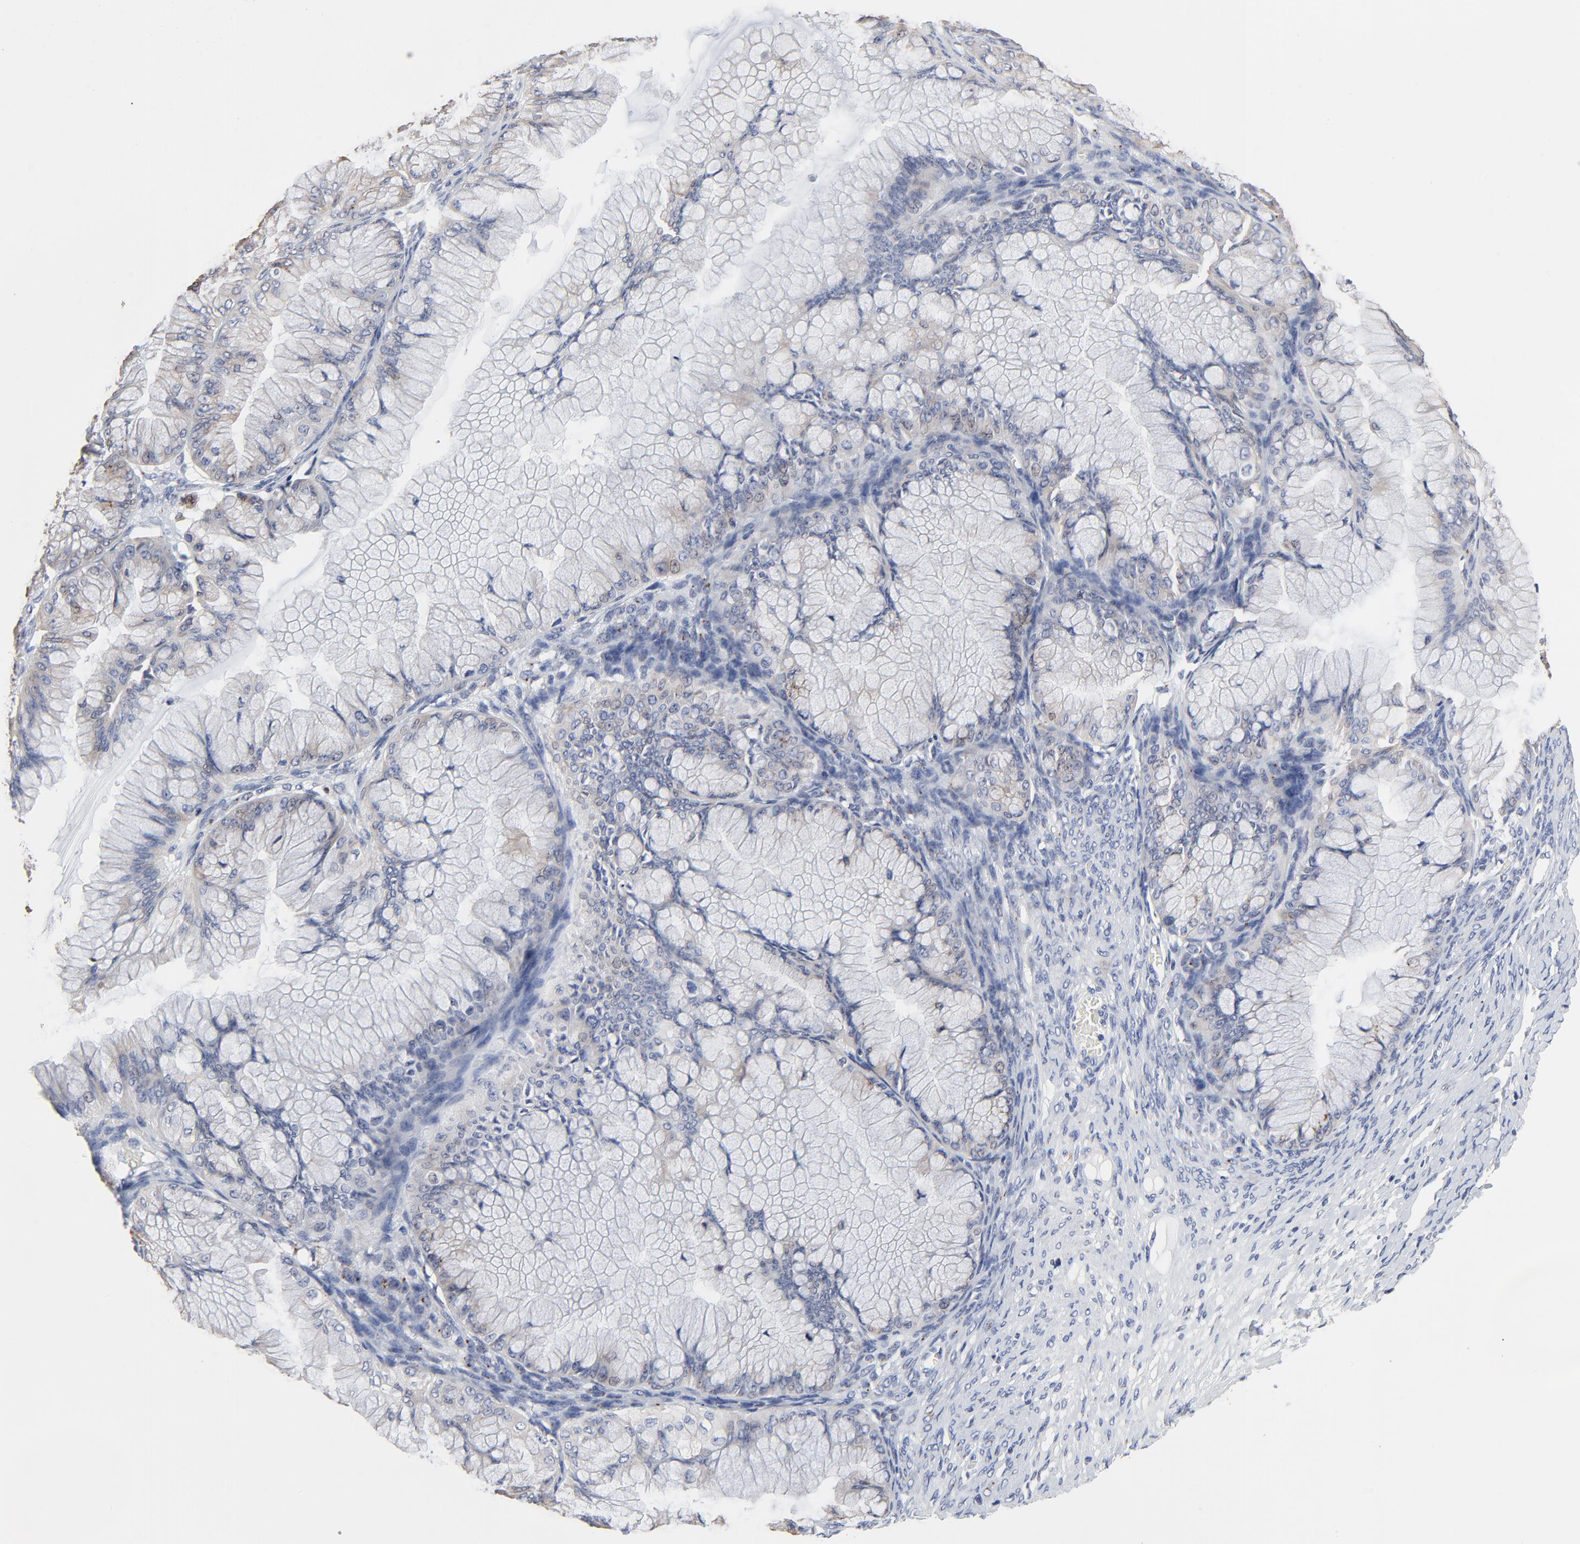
{"staining": {"intensity": "negative", "quantity": "none", "location": "none"}, "tissue": "ovarian cancer", "cell_type": "Tumor cells", "image_type": "cancer", "snomed": [{"axis": "morphology", "description": "Cystadenocarcinoma, mucinous, NOS"}, {"axis": "topography", "description": "Ovary"}], "caption": "There is no significant staining in tumor cells of ovarian mucinous cystadenocarcinoma.", "gene": "LNX1", "patient": {"sex": "female", "age": 63}}